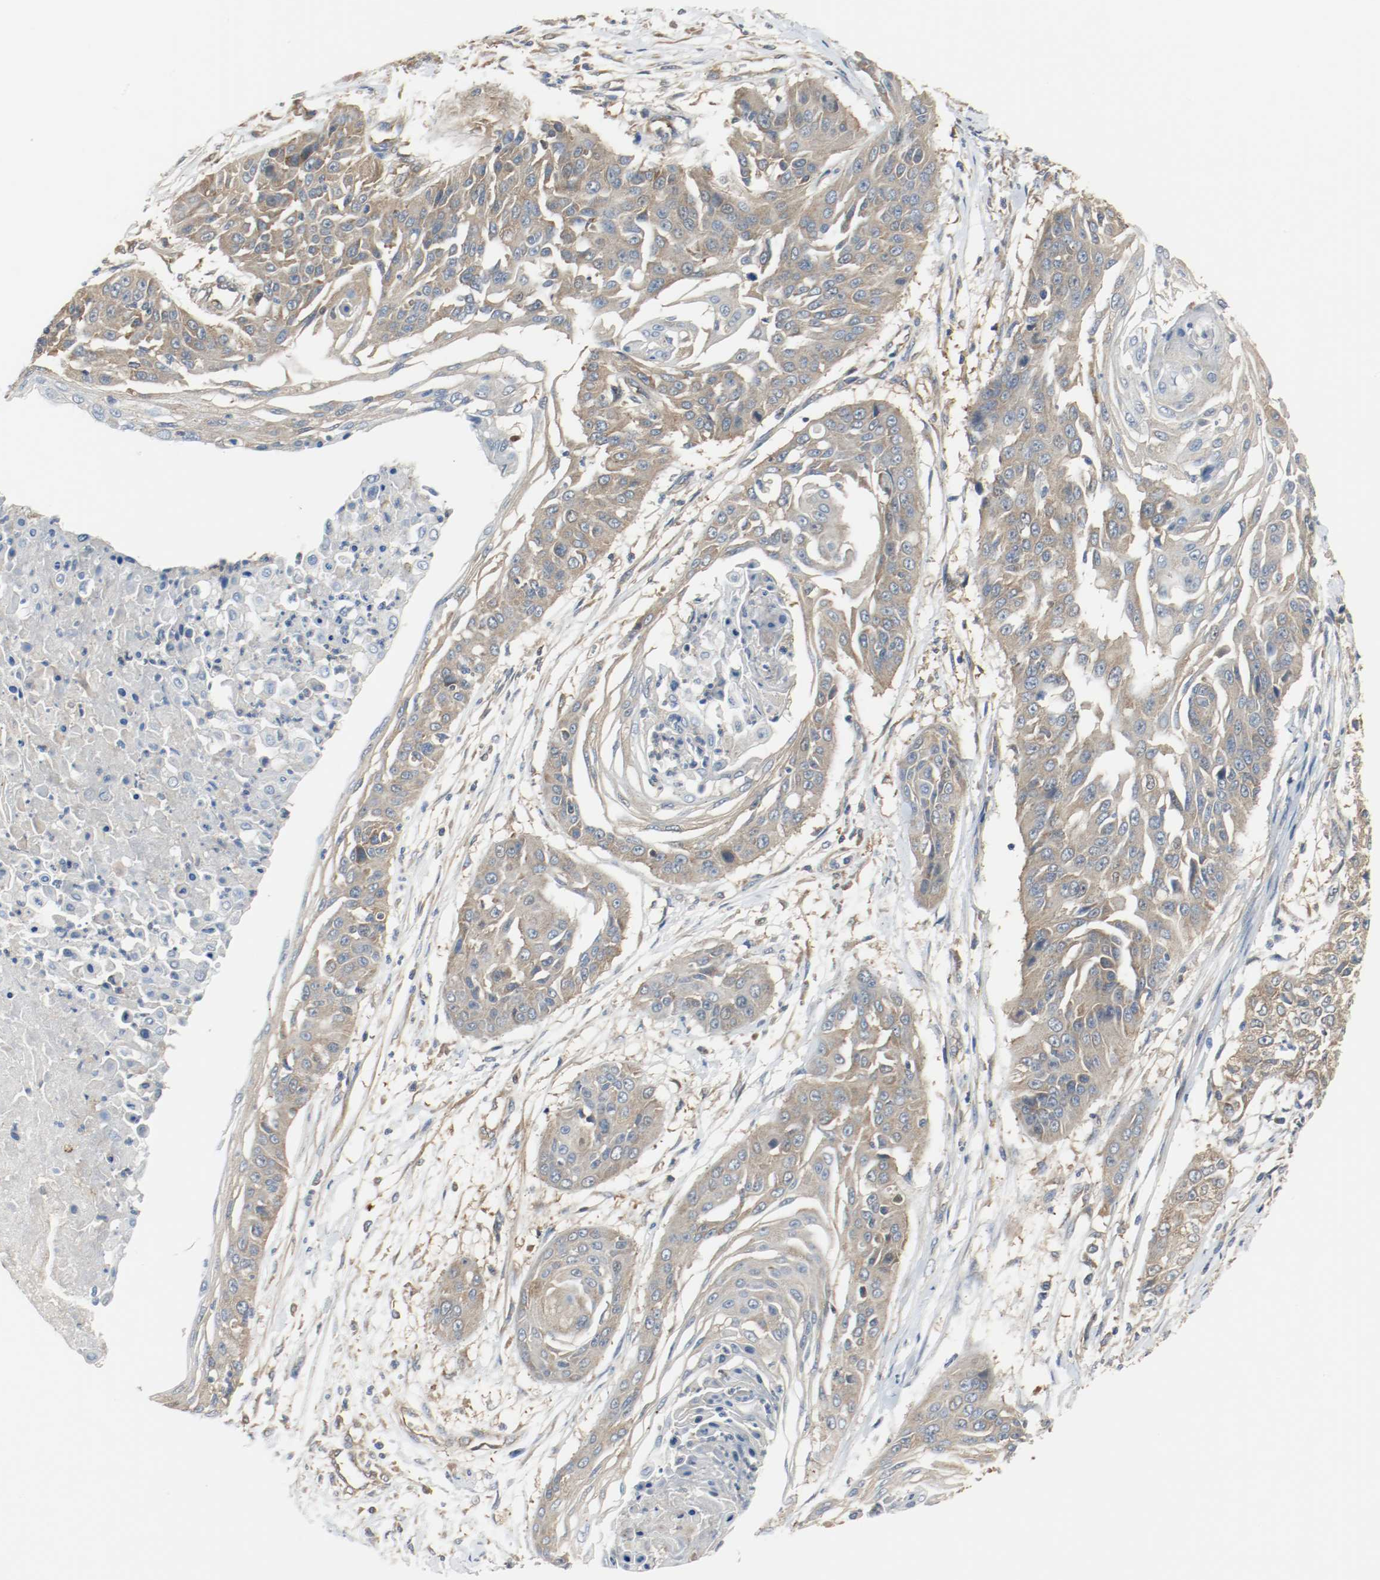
{"staining": {"intensity": "moderate", "quantity": ">75%", "location": "cytoplasmic/membranous"}, "tissue": "cervical cancer", "cell_type": "Tumor cells", "image_type": "cancer", "snomed": [{"axis": "morphology", "description": "Squamous cell carcinoma, NOS"}, {"axis": "topography", "description": "Cervix"}], "caption": "Cervical cancer (squamous cell carcinoma) stained with immunohistochemistry (IHC) exhibits moderate cytoplasmic/membranous positivity in approximately >75% of tumor cells.", "gene": "HGS", "patient": {"sex": "female", "age": 64}}